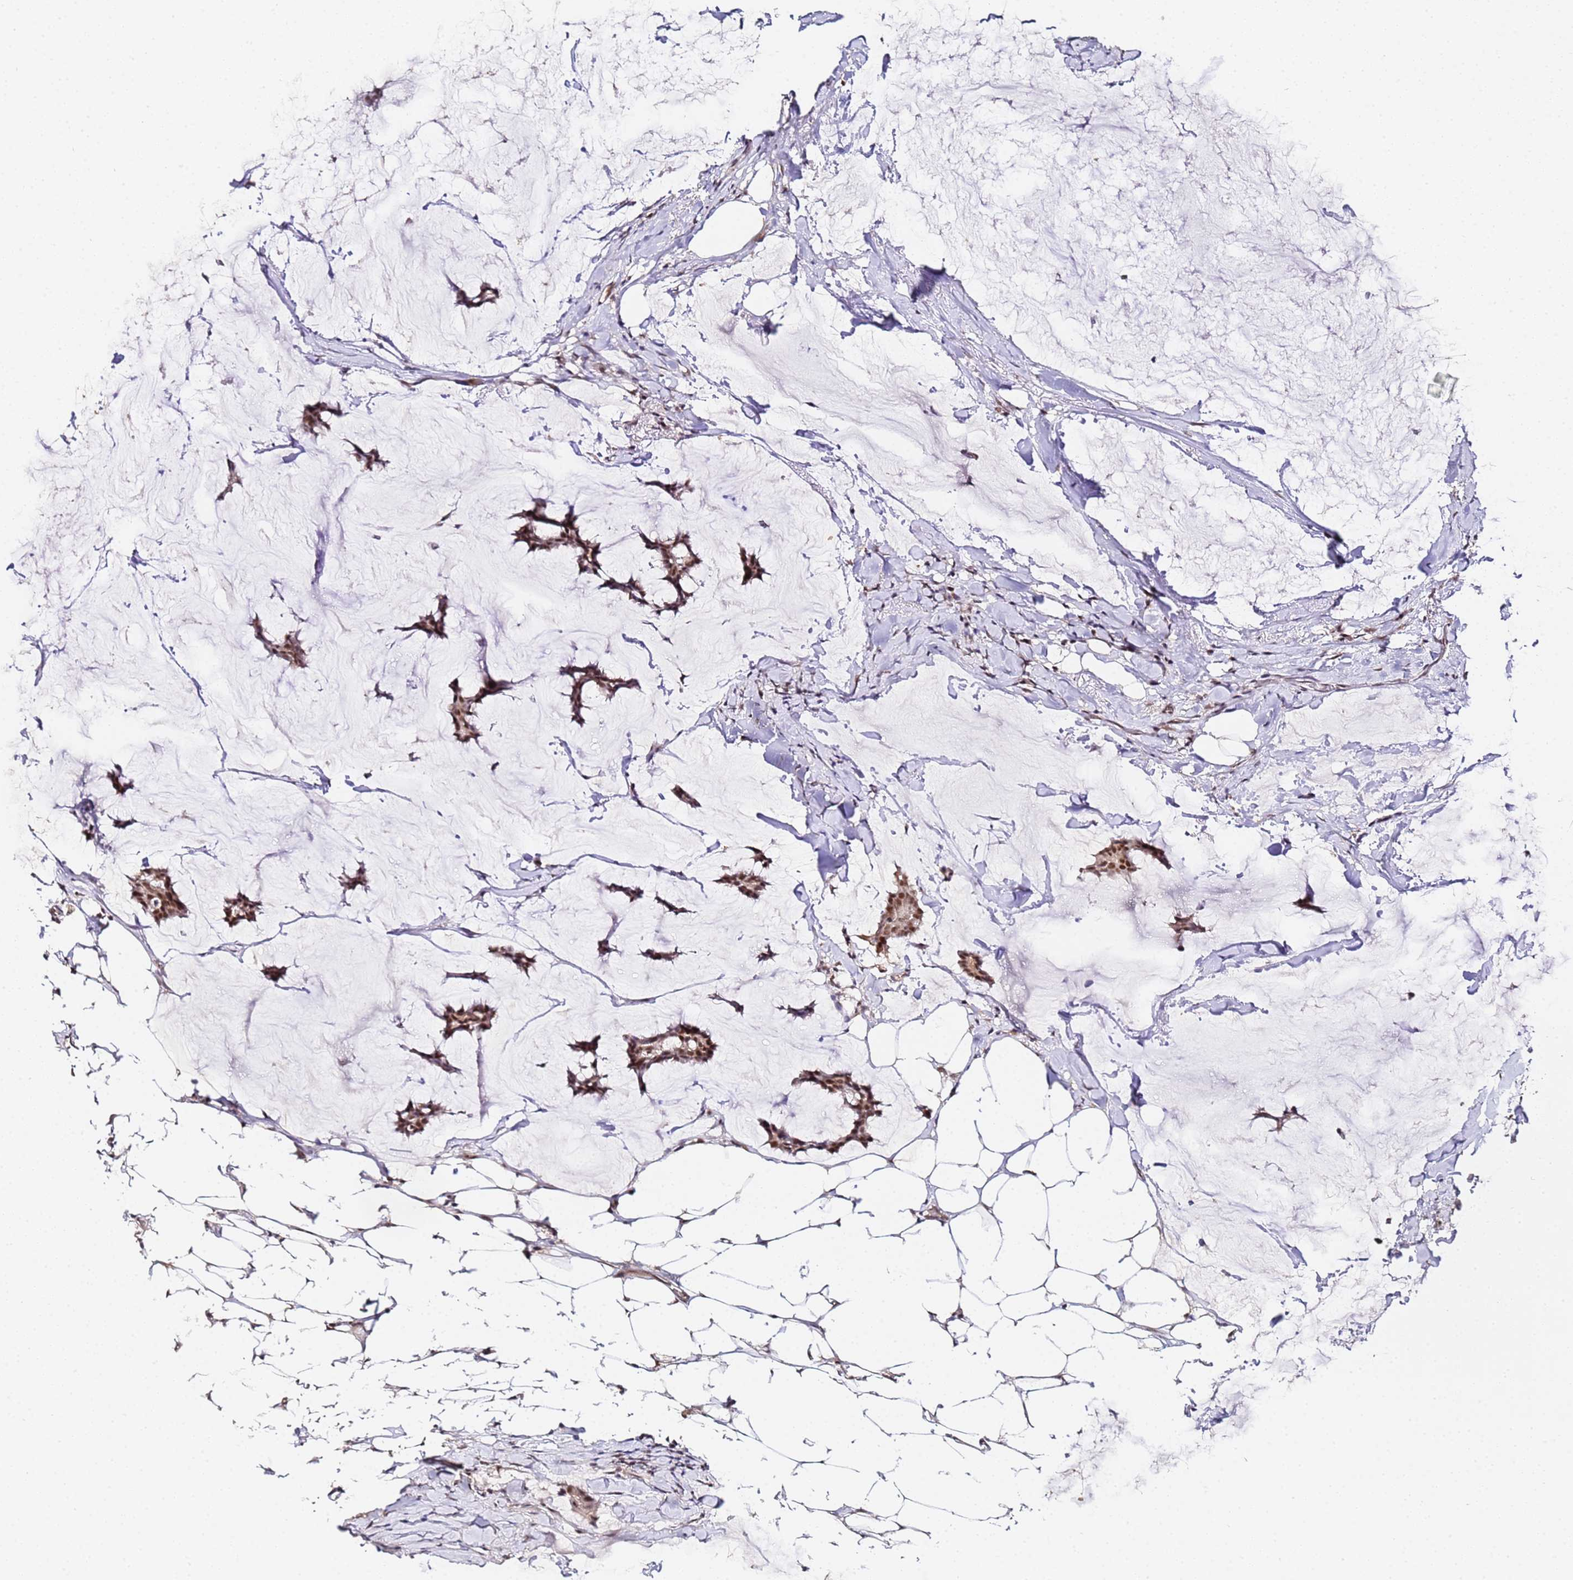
{"staining": {"intensity": "moderate", "quantity": ">75%", "location": "nuclear"}, "tissue": "breast cancer", "cell_type": "Tumor cells", "image_type": "cancer", "snomed": [{"axis": "morphology", "description": "Duct carcinoma"}, {"axis": "topography", "description": "Breast"}], "caption": "Tumor cells reveal medium levels of moderate nuclear expression in about >75% of cells in human breast infiltrating ductal carcinoma.", "gene": "LSM3", "patient": {"sex": "female", "age": 93}}